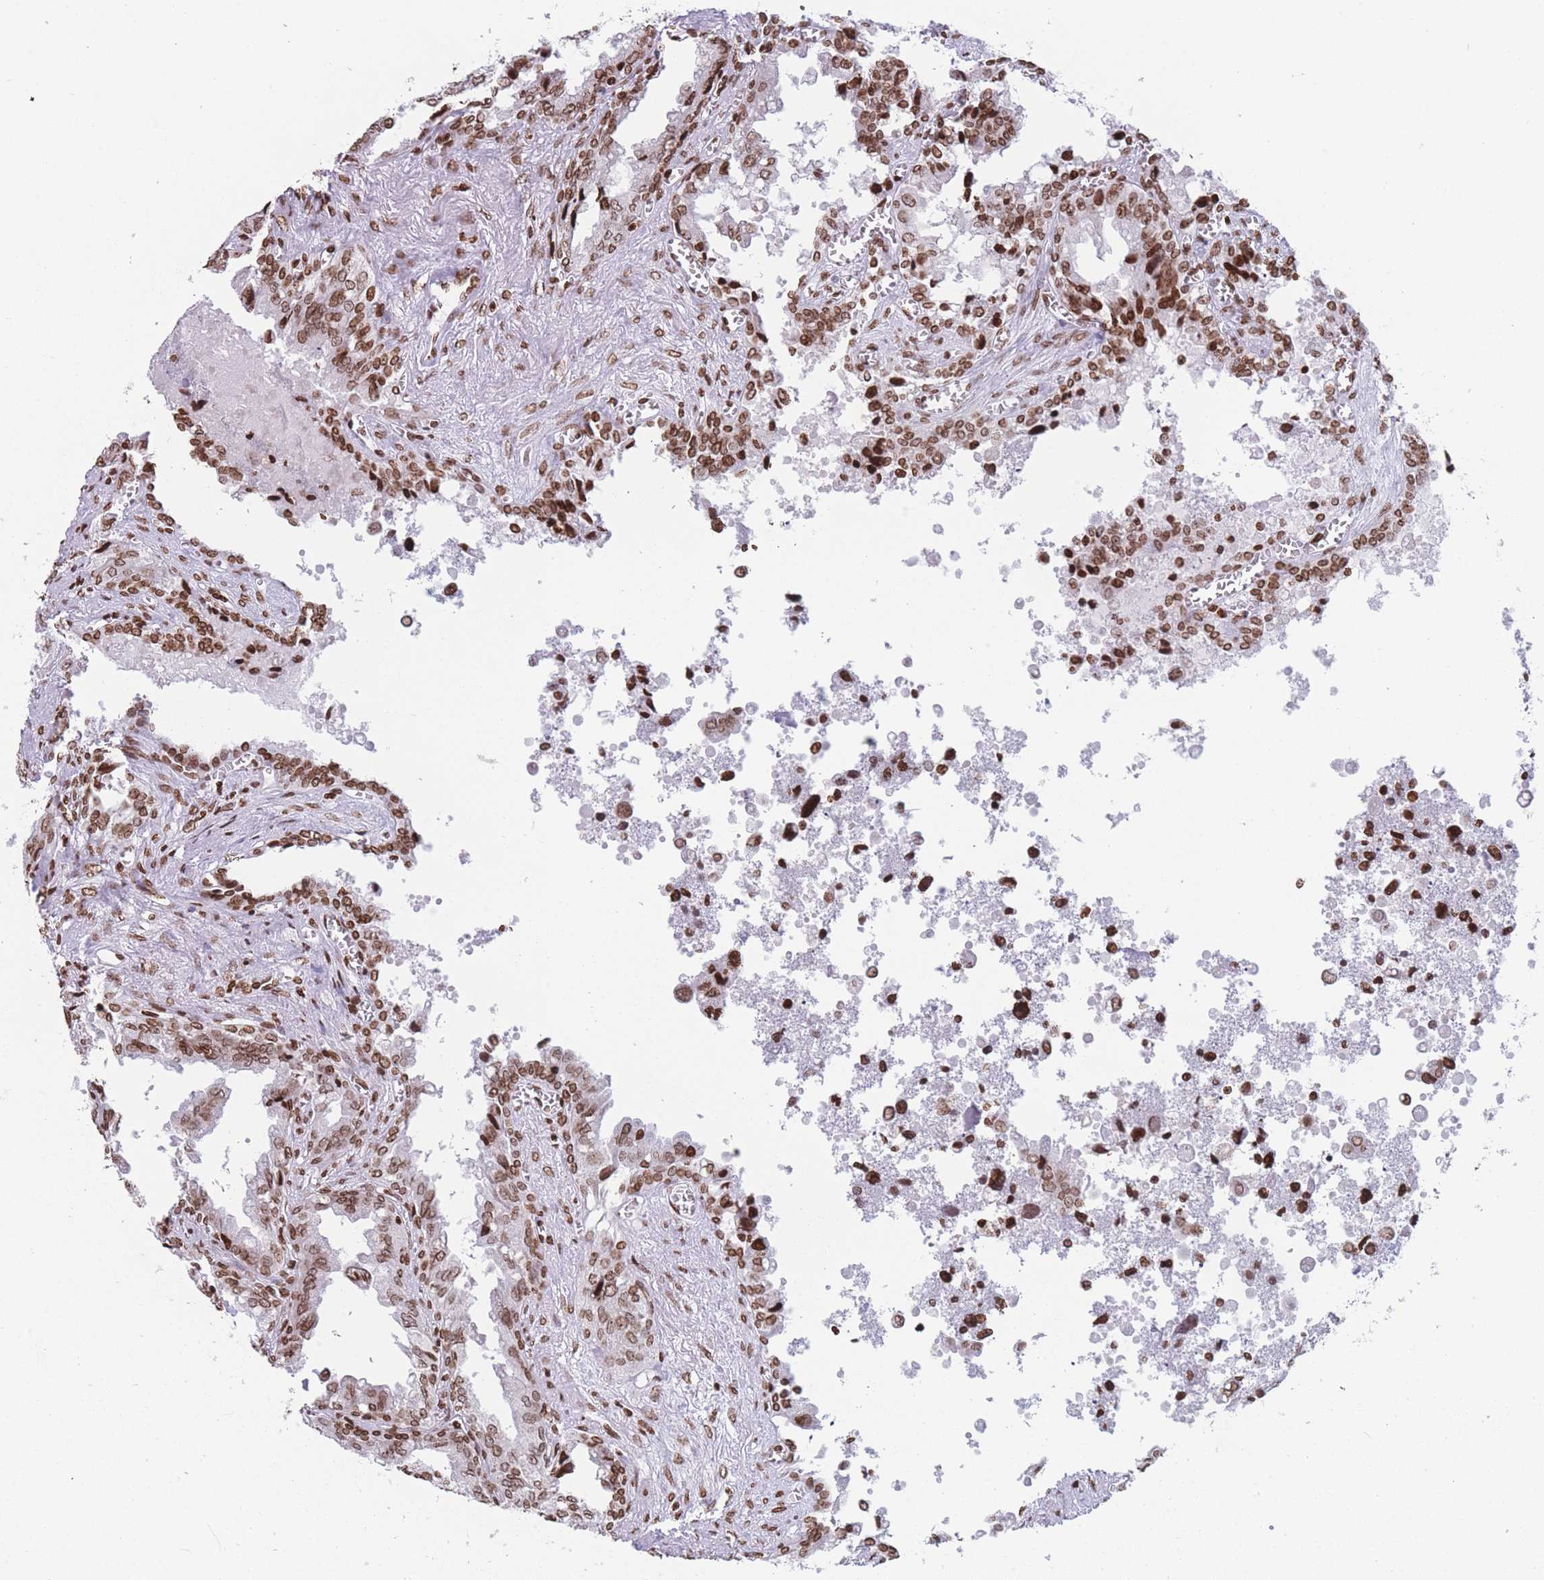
{"staining": {"intensity": "moderate", "quantity": ">75%", "location": "nuclear"}, "tissue": "seminal vesicle", "cell_type": "Glandular cells", "image_type": "normal", "snomed": [{"axis": "morphology", "description": "Normal tissue, NOS"}, {"axis": "topography", "description": "Seminal veicle"}], "caption": "A brown stain highlights moderate nuclear expression of a protein in glandular cells of normal seminal vesicle. (Stains: DAB (3,3'-diaminobenzidine) in brown, nuclei in blue, Microscopy: brightfield microscopy at high magnification).", "gene": "AK9", "patient": {"sex": "male", "age": 67}}